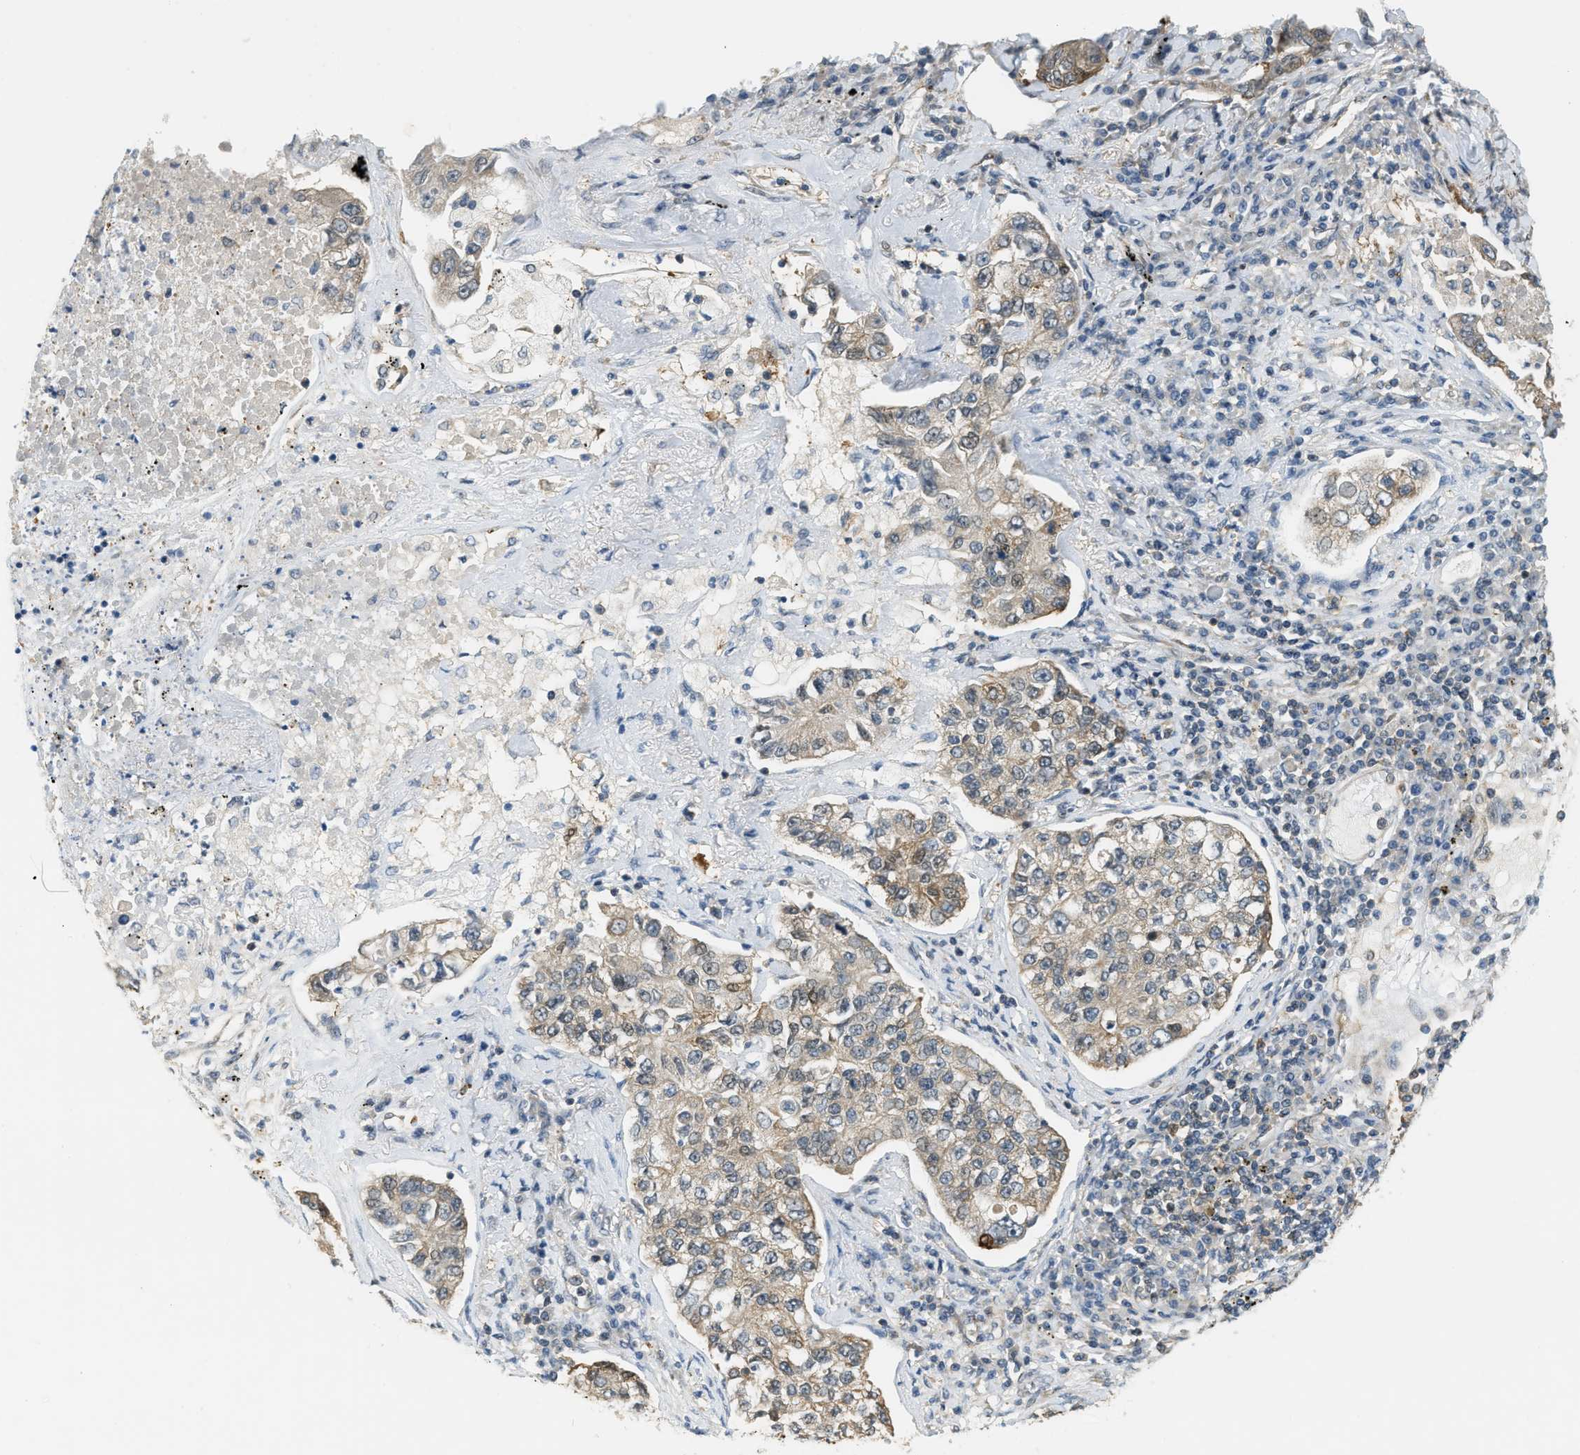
{"staining": {"intensity": "weak", "quantity": ">75%", "location": "cytoplasmic/membranous"}, "tissue": "lung cancer", "cell_type": "Tumor cells", "image_type": "cancer", "snomed": [{"axis": "morphology", "description": "Adenocarcinoma, NOS"}, {"axis": "topography", "description": "Lung"}], "caption": "This is a micrograph of immunohistochemistry (IHC) staining of lung cancer (adenocarcinoma), which shows weak staining in the cytoplasmic/membranous of tumor cells.", "gene": "PDCL3", "patient": {"sex": "male", "age": 49}}